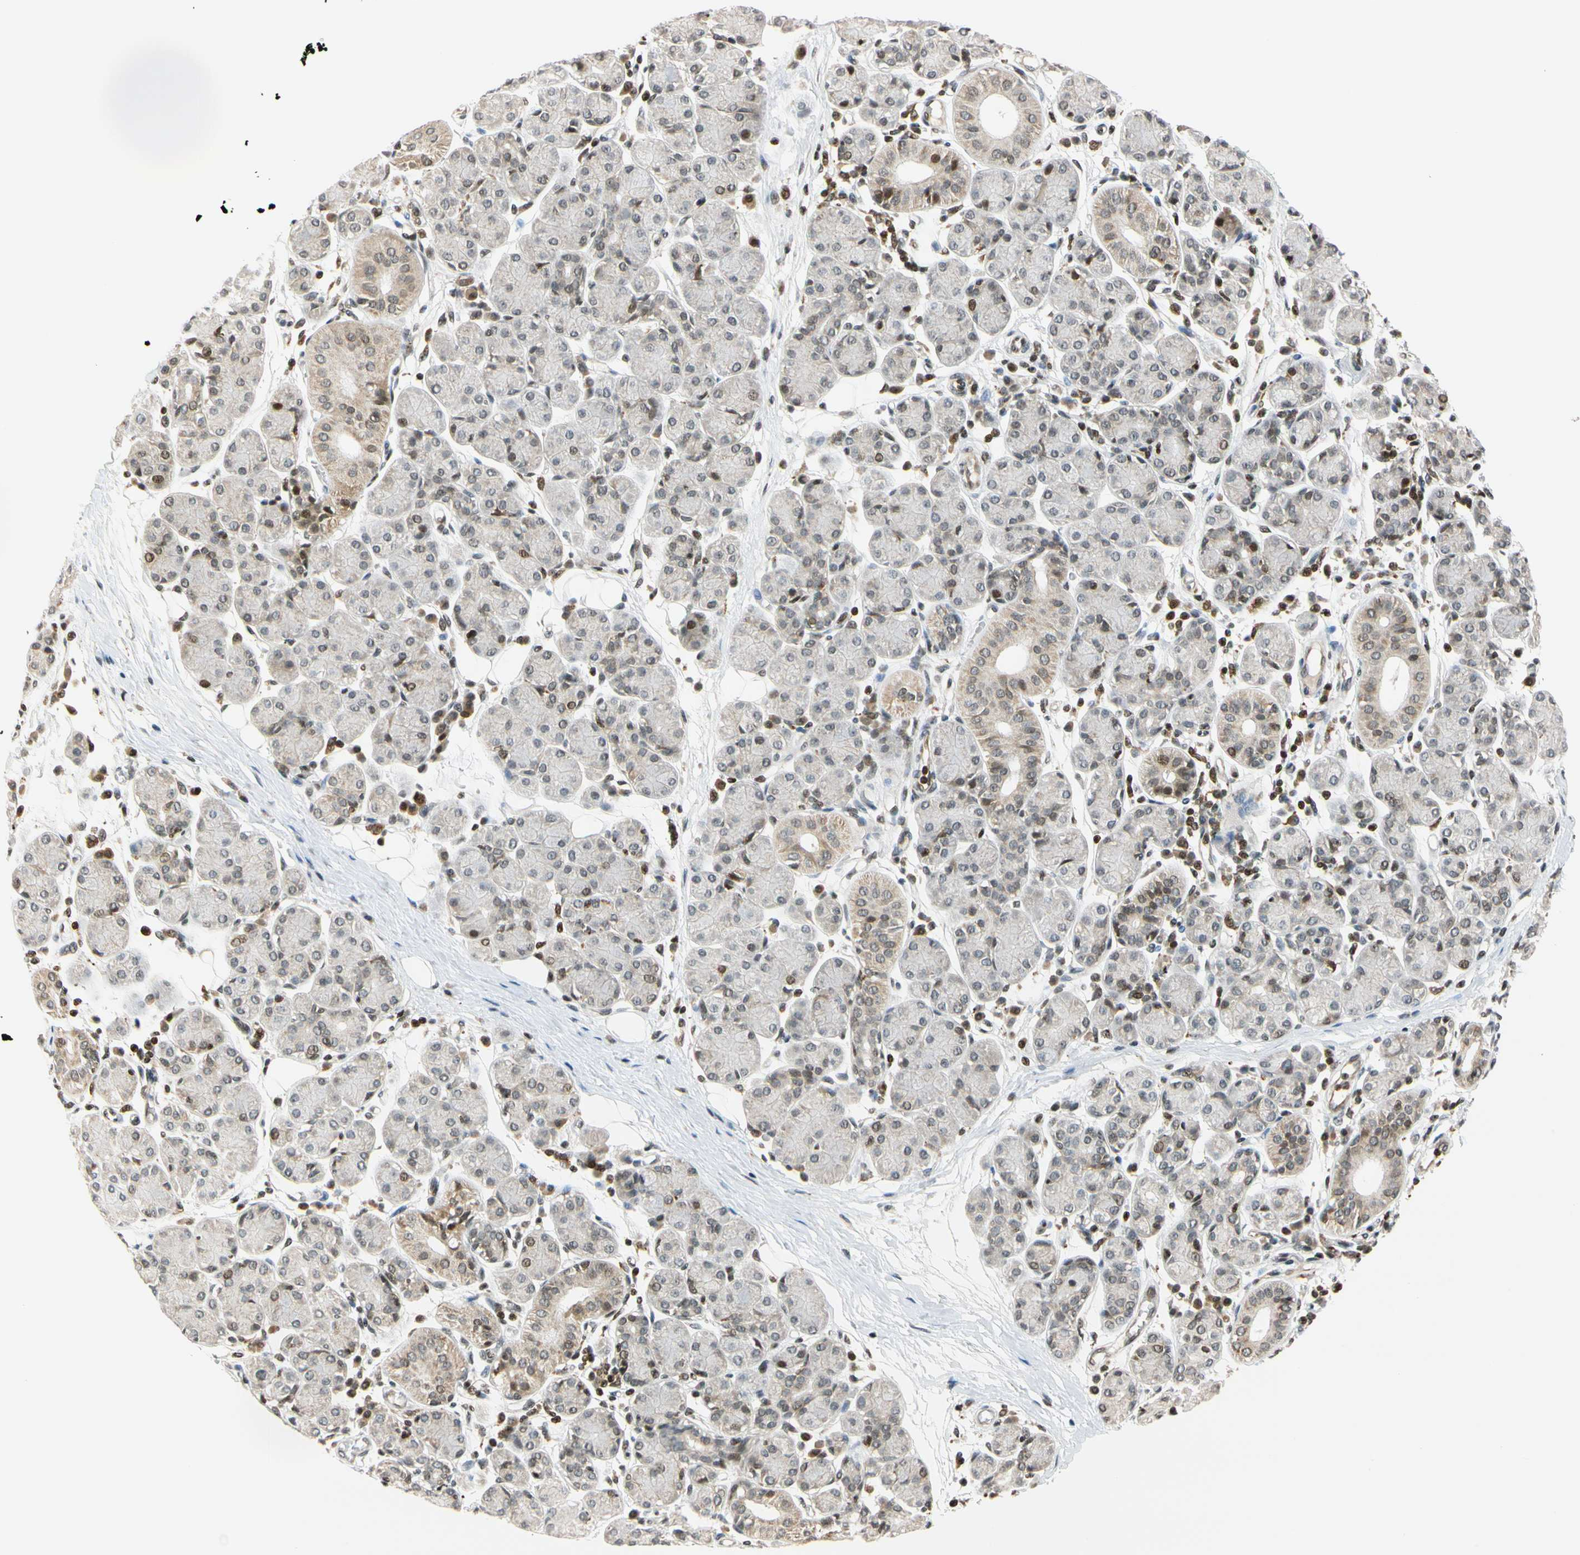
{"staining": {"intensity": "moderate", "quantity": "<25%", "location": "nuclear"}, "tissue": "salivary gland", "cell_type": "Glandular cells", "image_type": "normal", "snomed": [{"axis": "morphology", "description": "Normal tissue, NOS"}, {"axis": "morphology", "description": "Inflammation, NOS"}, {"axis": "topography", "description": "Lymph node"}, {"axis": "topography", "description": "Salivary gland"}], "caption": "Protein analysis of benign salivary gland displays moderate nuclear staining in about <25% of glandular cells.", "gene": "CDK7", "patient": {"sex": "male", "age": 3}}